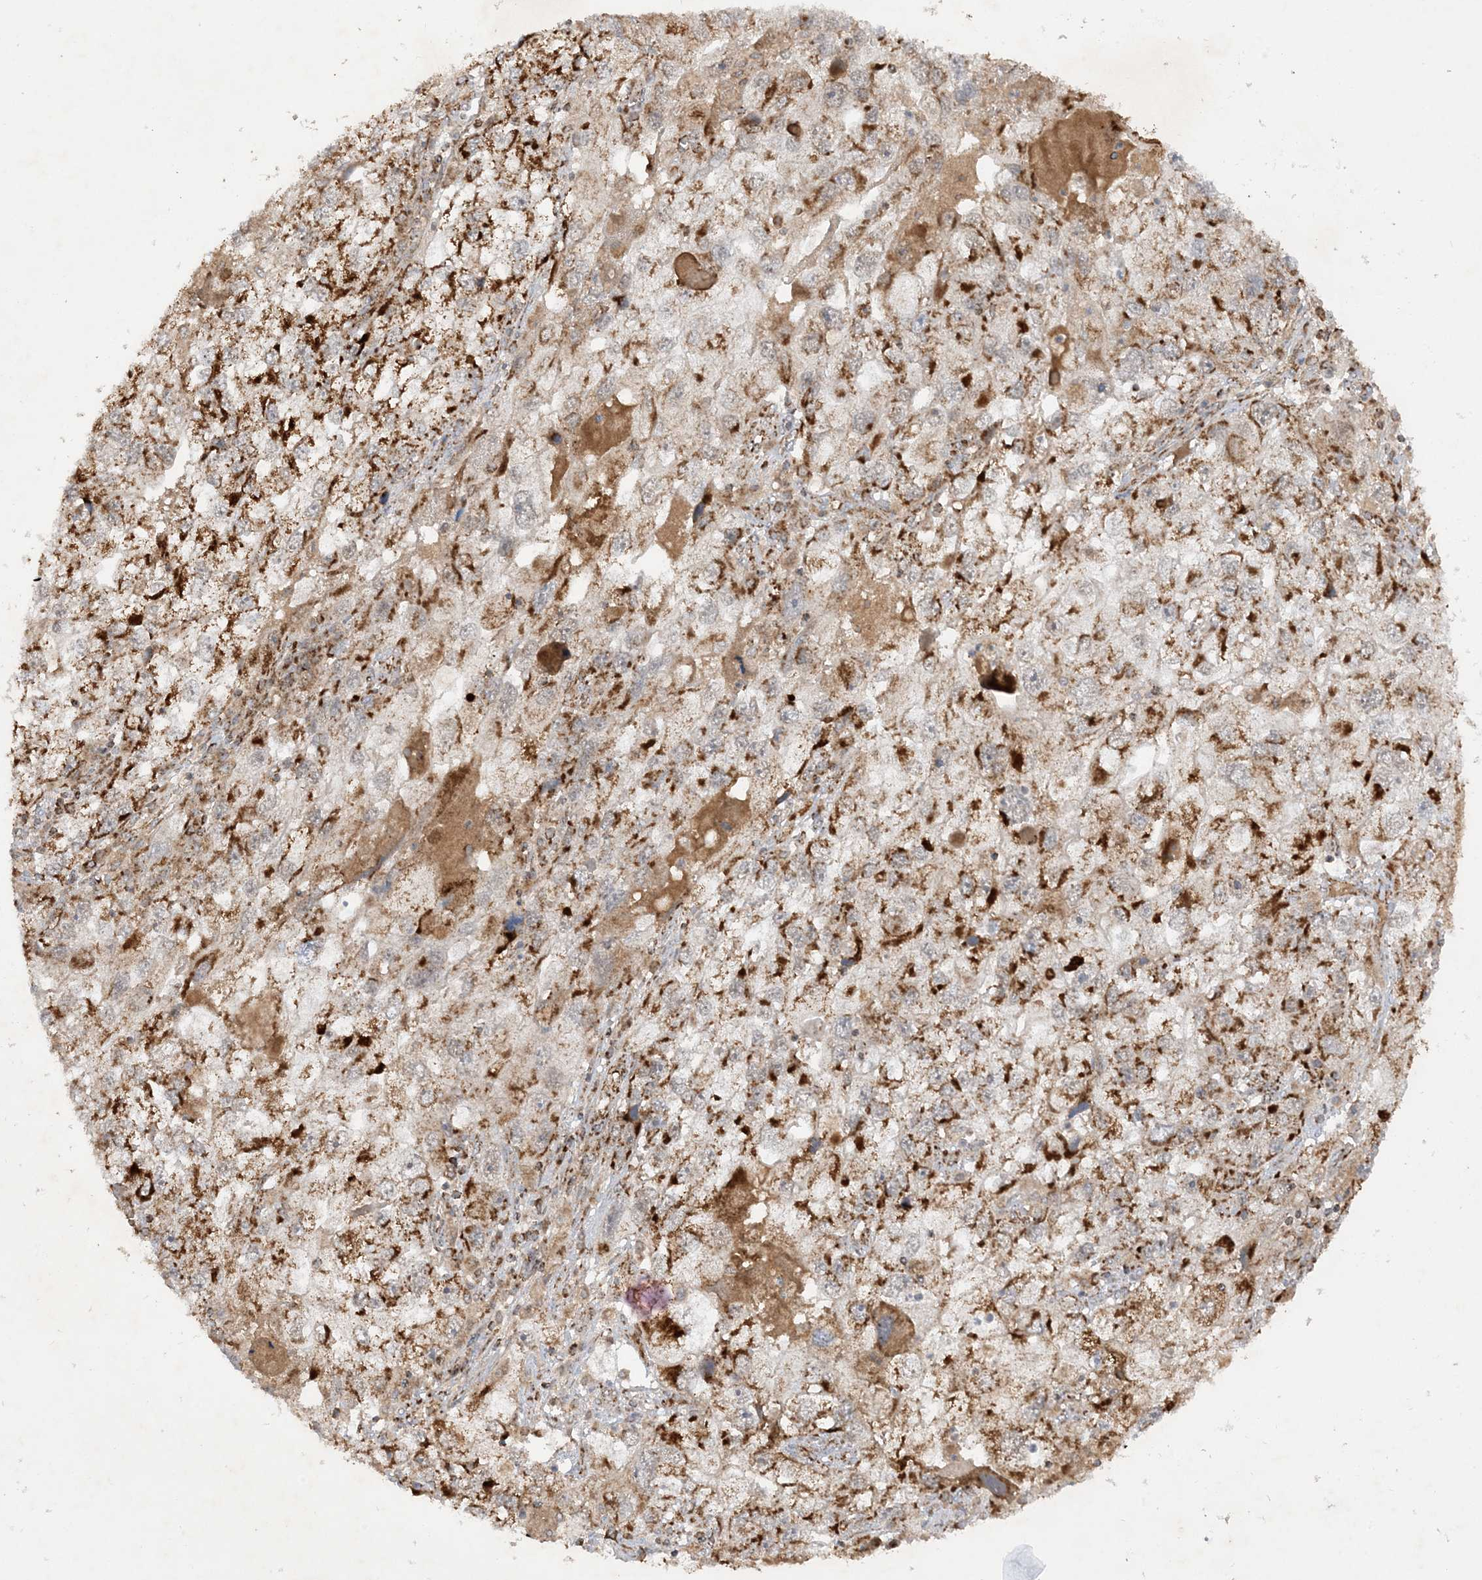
{"staining": {"intensity": "strong", "quantity": ">75%", "location": "cytoplasmic/membranous"}, "tissue": "endometrial cancer", "cell_type": "Tumor cells", "image_type": "cancer", "snomed": [{"axis": "morphology", "description": "Adenocarcinoma, NOS"}, {"axis": "topography", "description": "Endometrium"}], "caption": "Human endometrial cancer (adenocarcinoma) stained with a brown dye displays strong cytoplasmic/membranous positive staining in about >75% of tumor cells.", "gene": "NDUFAF3", "patient": {"sex": "female", "age": 49}}